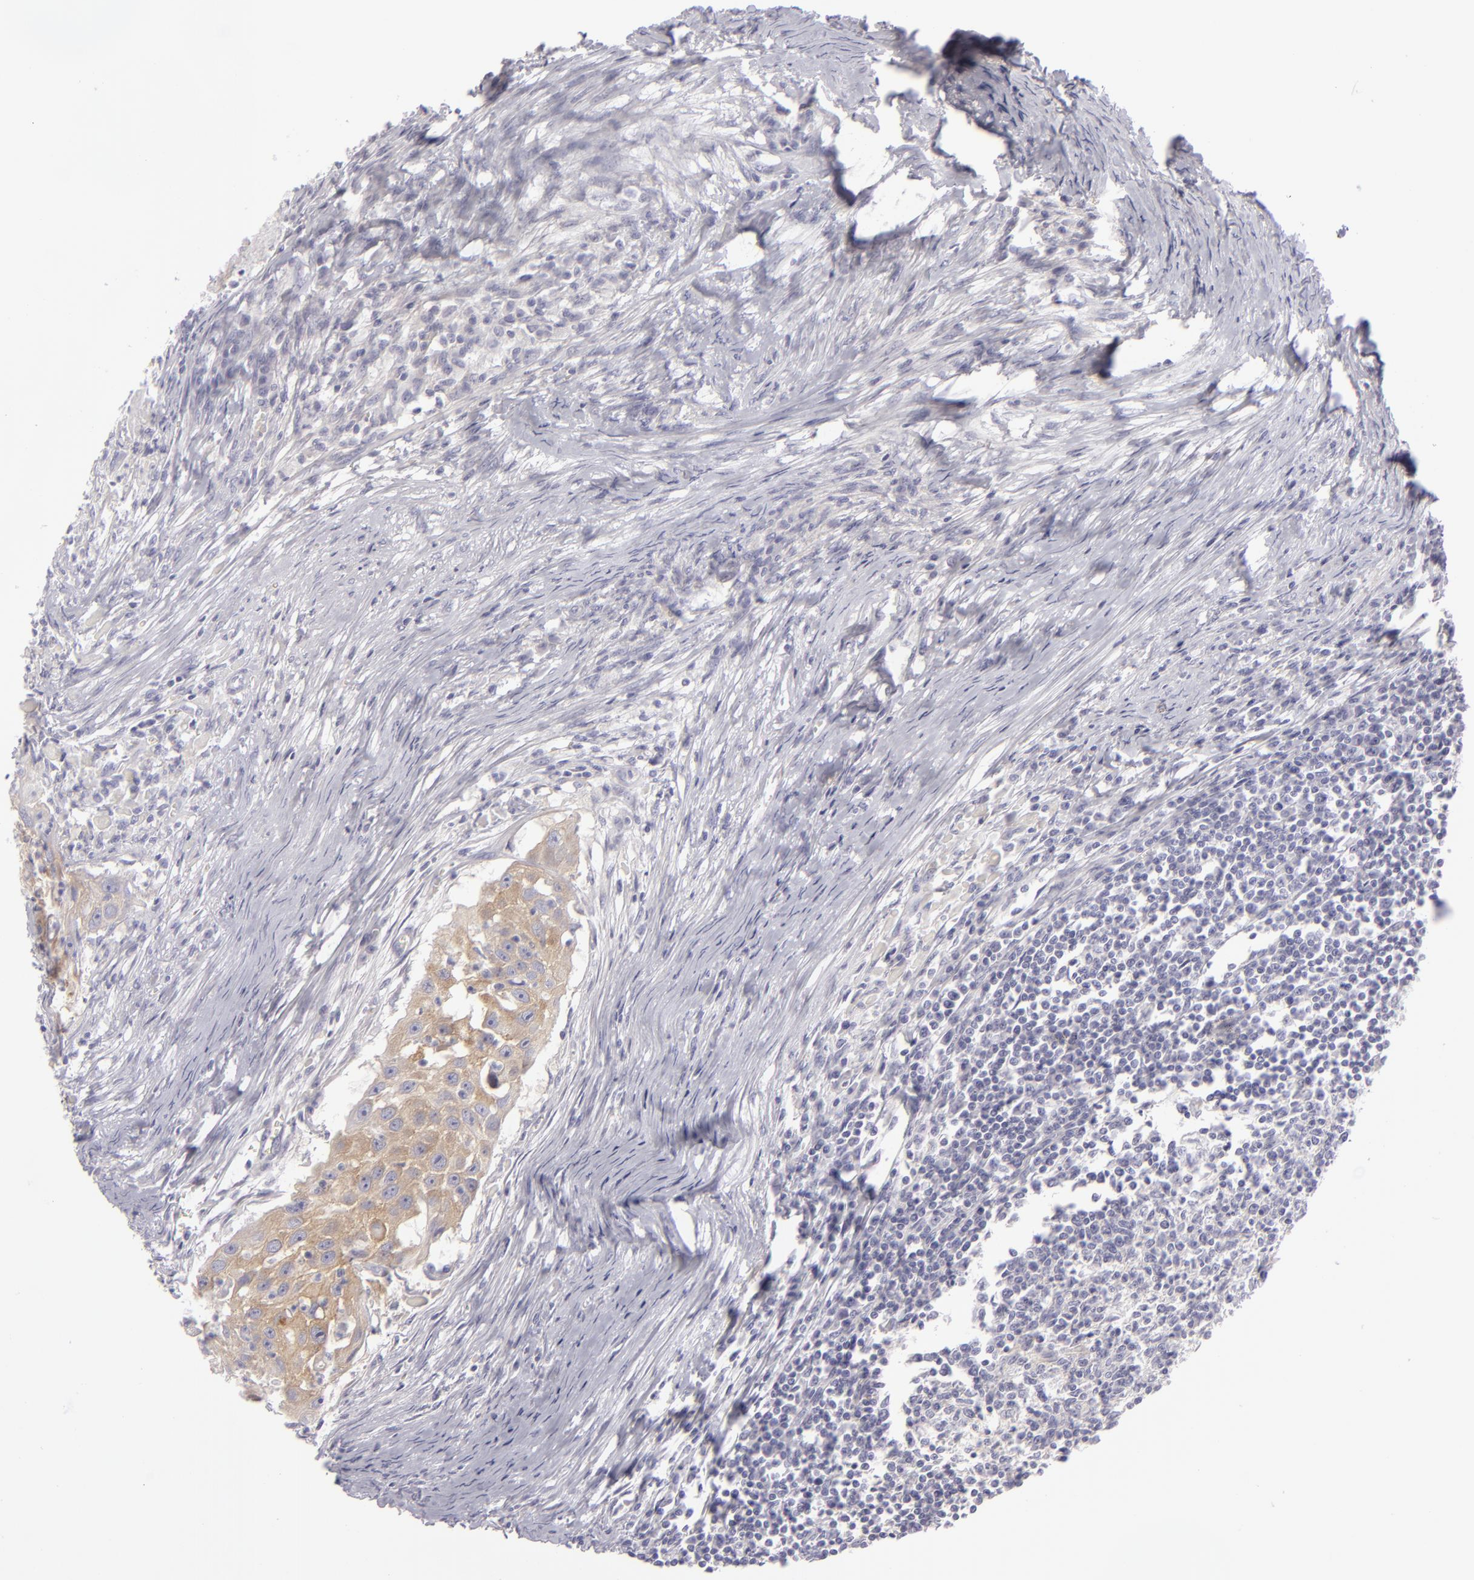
{"staining": {"intensity": "weak", "quantity": "<25%", "location": "cytoplasmic/membranous"}, "tissue": "head and neck cancer", "cell_type": "Tumor cells", "image_type": "cancer", "snomed": [{"axis": "morphology", "description": "Squamous cell carcinoma, NOS"}, {"axis": "topography", "description": "Head-Neck"}], "caption": "Squamous cell carcinoma (head and neck) was stained to show a protein in brown. There is no significant positivity in tumor cells.", "gene": "DLG4", "patient": {"sex": "male", "age": 64}}